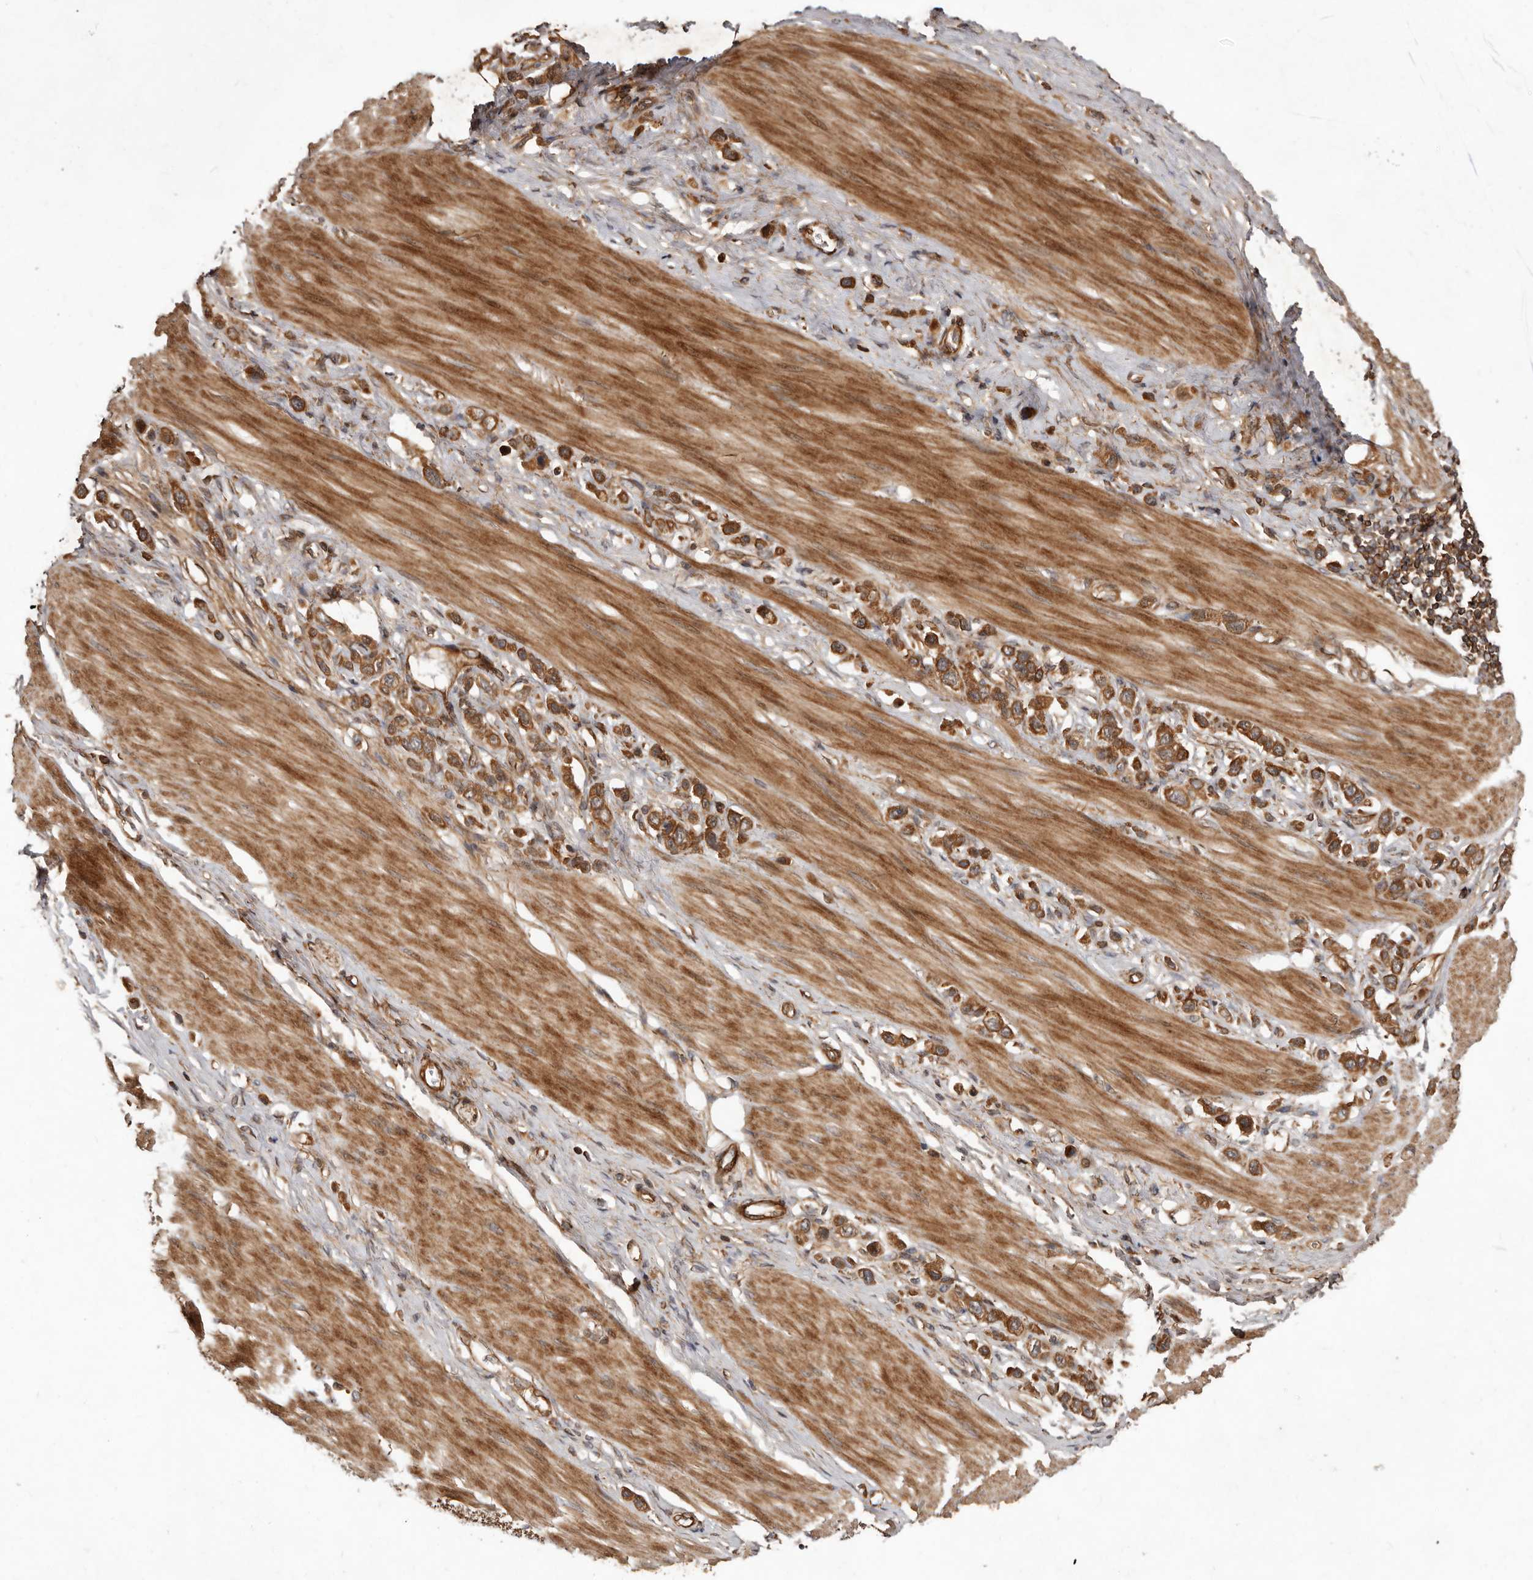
{"staining": {"intensity": "moderate", "quantity": ">75%", "location": "cytoplasmic/membranous"}, "tissue": "stomach cancer", "cell_type": "Tumor cells", "image_type": "cancer", "snomed": [{"axis": "morphology", "description": "Adenocarcinoma, NOS"}, {"axis": "topography", "description": "Stomach"}], "caption": "Immunohistochemistry (IHC) (DAB (3,3'-diaminobenzidine)) staining of human stomach adenocarcinoma demonstrates moderate cytoplasmic/membranous protein staining in approximately >75% of tumor cells.", "gene": "STK36", "patient": {"sex": "female", "age": 65}}